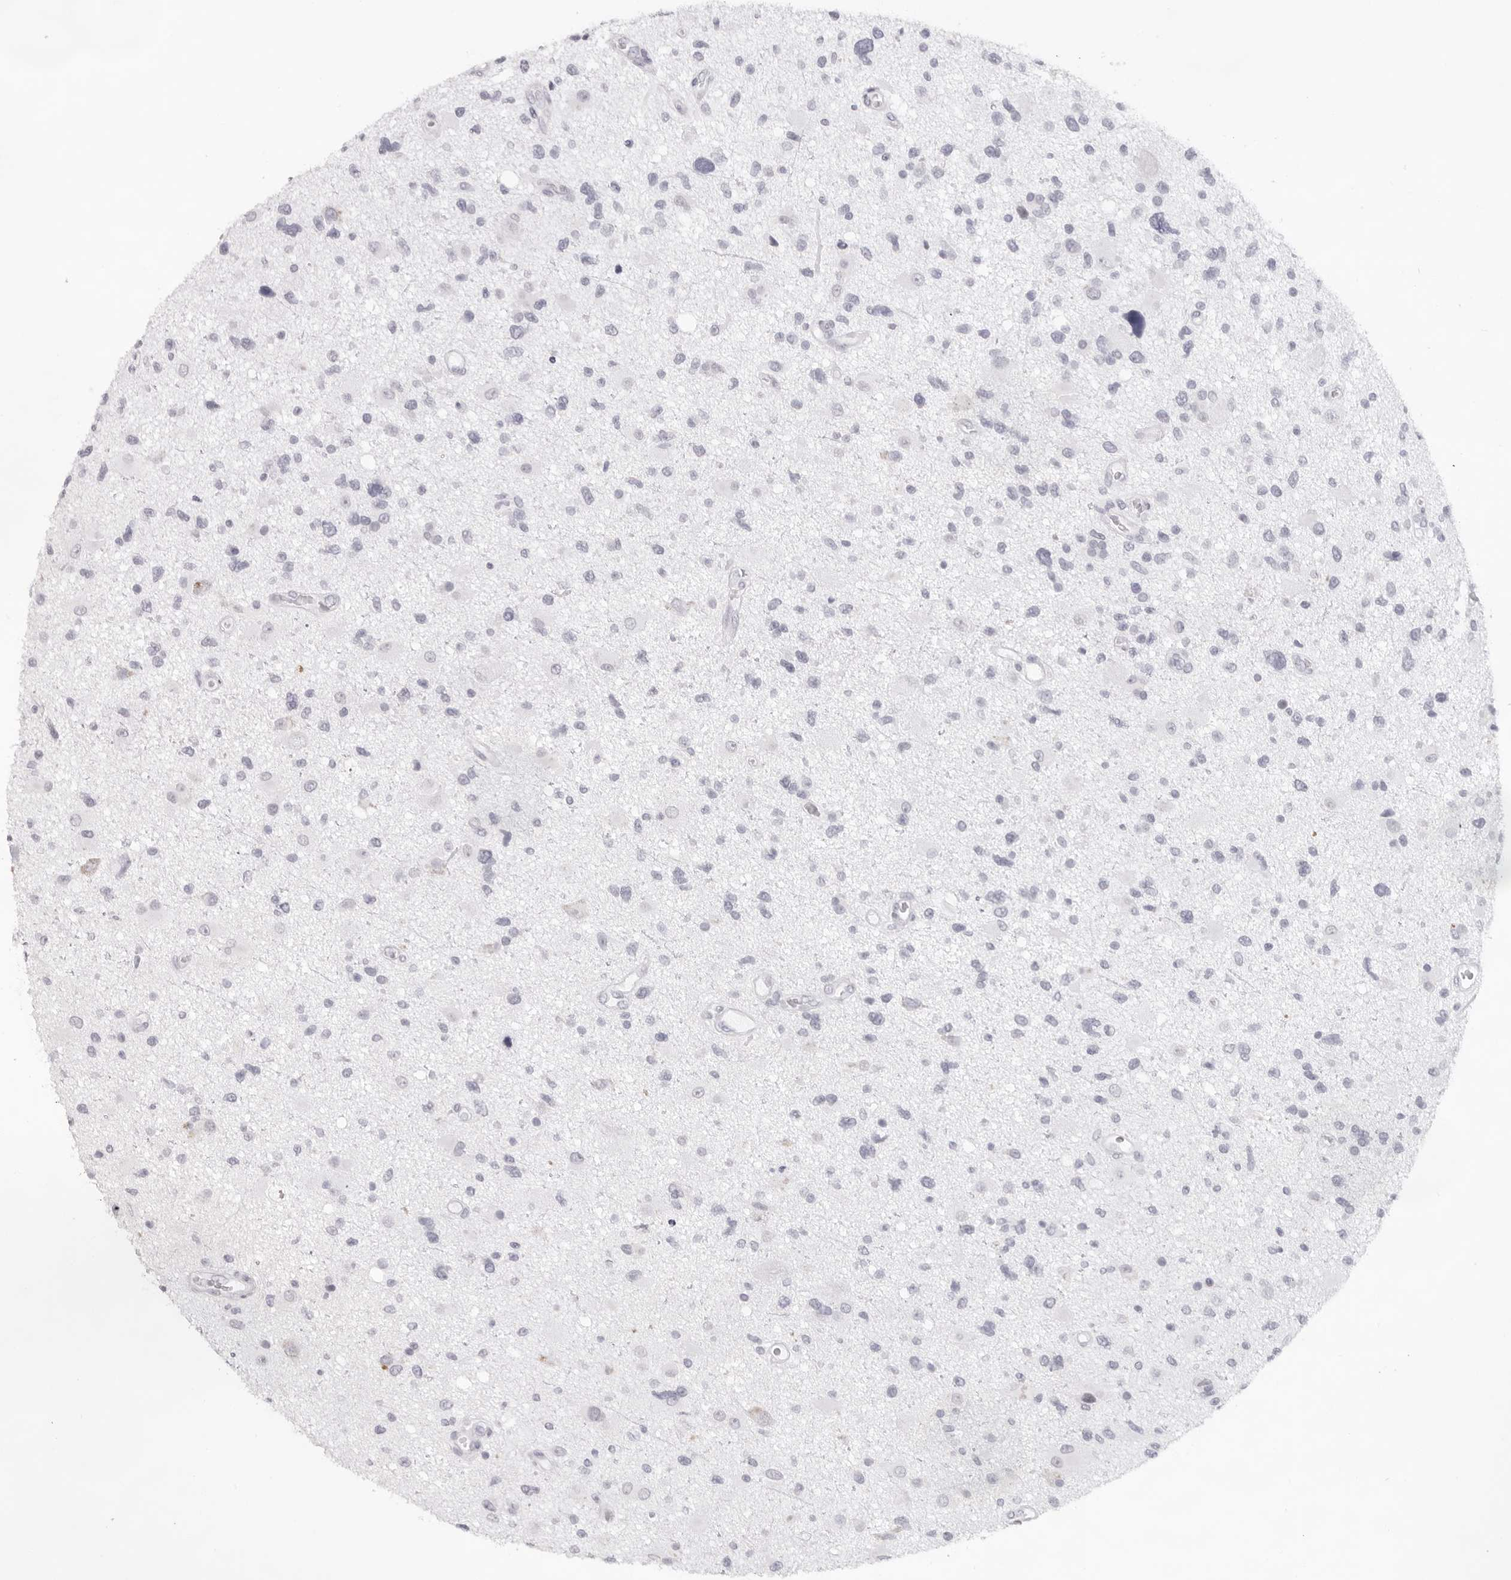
{"staining": {"intensity": "negative", "quantity": "none", "location": "none"}, "tissue": "glioma", "cell_type": "Tumor cells", "image_type": "cancer", "snomed": [{"axis": "morphology", "description": "Glioma, malignant, High grade"}, {"axis": "topography", "description": "Brain"}], "caption": "Glioma was stained to show a protein in brown. There is no significant staining in tumor cells.", "gene": "KLK12", "patient": {"sex": "male", "age": 33}}